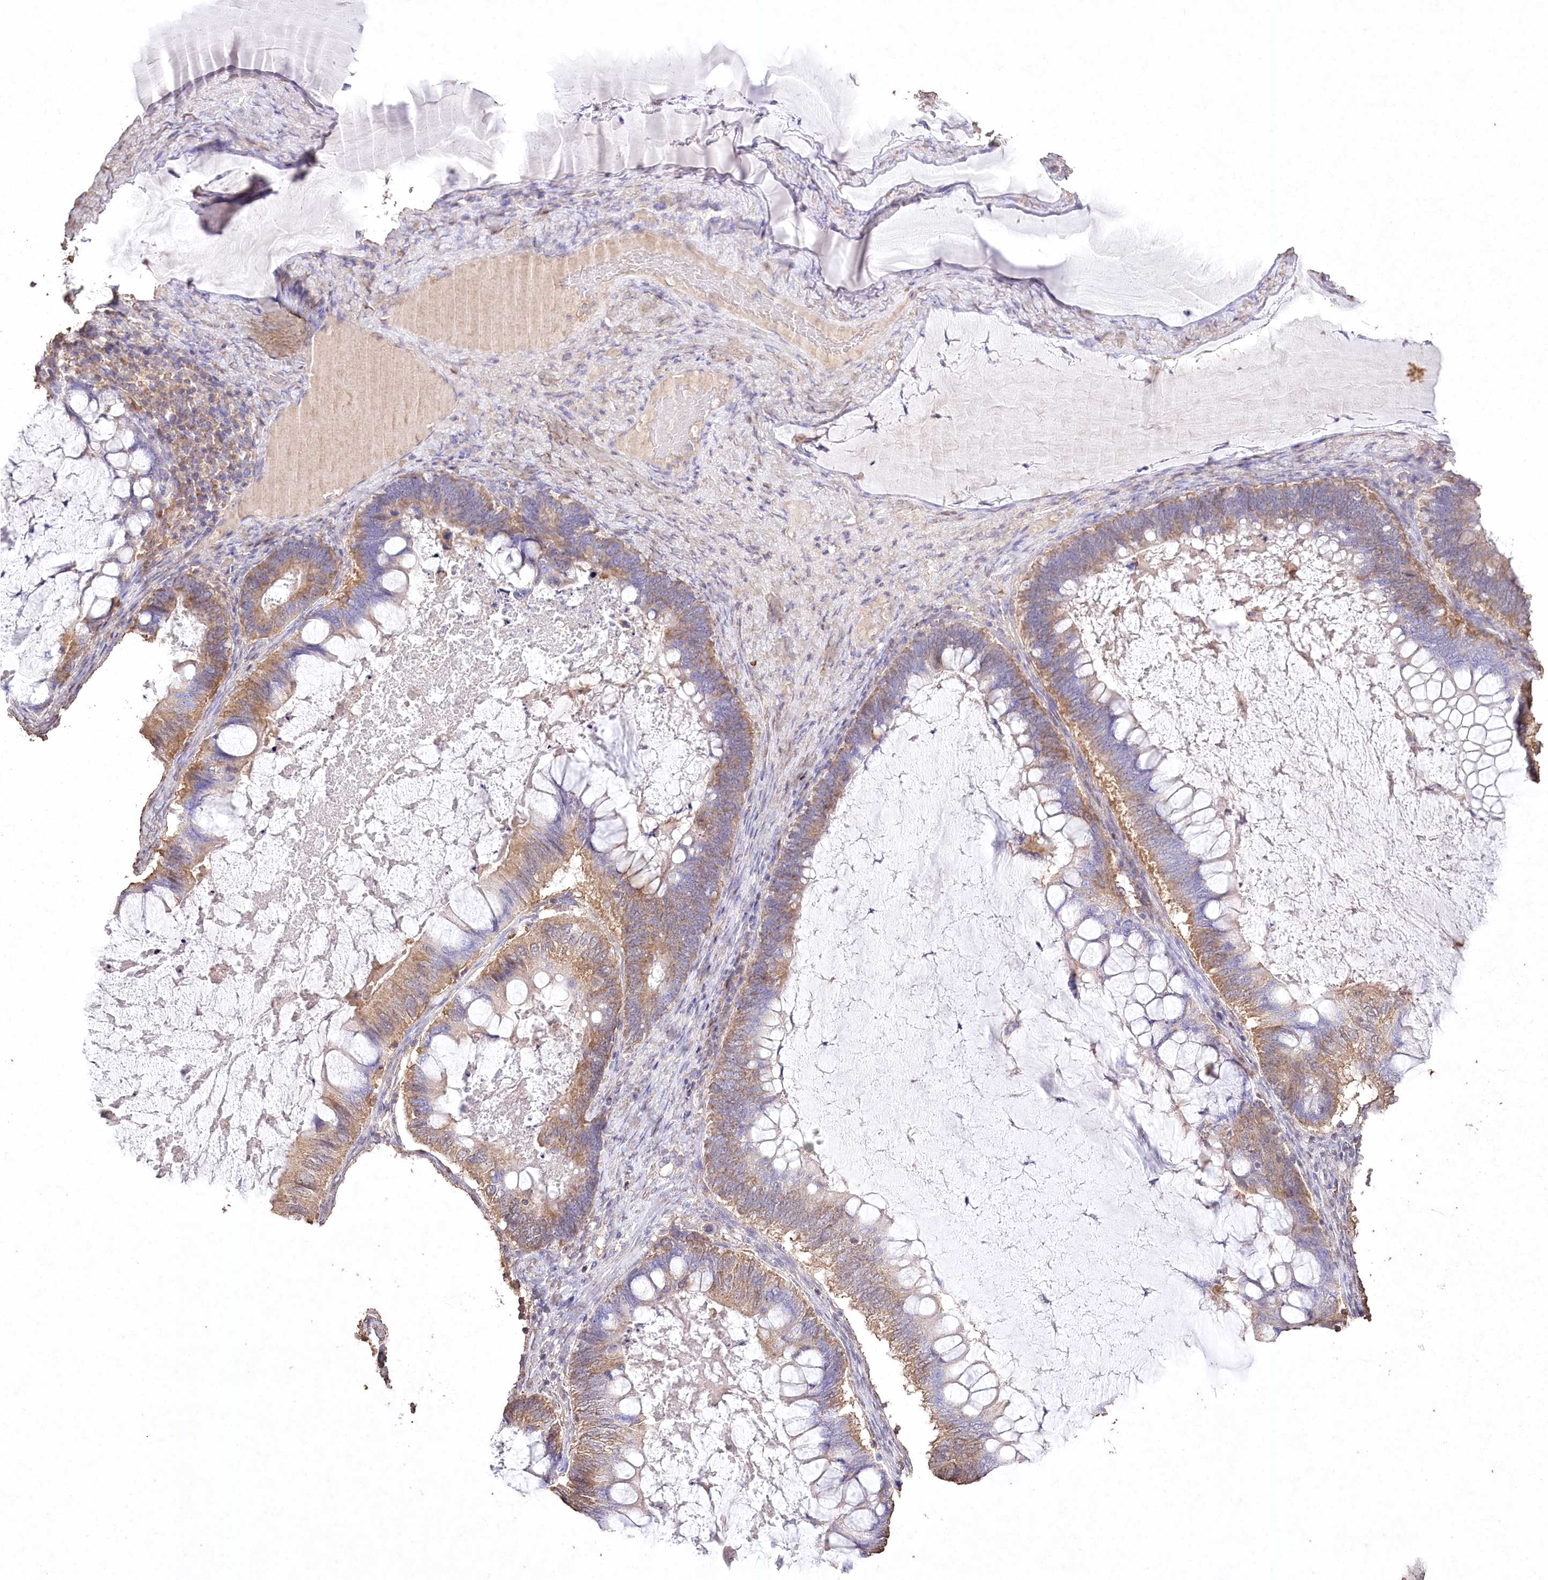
{"staining": {"intensity": "moderate", "quantity": ">75%", "location": "cytoplasmic/membranous"}, "tissue": "ovarian cancer", "cell_type": "Tumor cells", "image_type": "cancer", "snomed": [{"axis": "morphology", "description": "Cystadenocarcinoma, mucinous, NOS"}, {"axis": "topography", "description": "Ovary"}], "caption": "Immunohistochemistry of ovarian mucinous cystadenocarcinoma exhibits medium levels of moderate cytoplasmic/membranous positivity in approximately >75% of tumor cells.", "gene": "IREB2", "patient": {"sex": "female", "age": 61}}